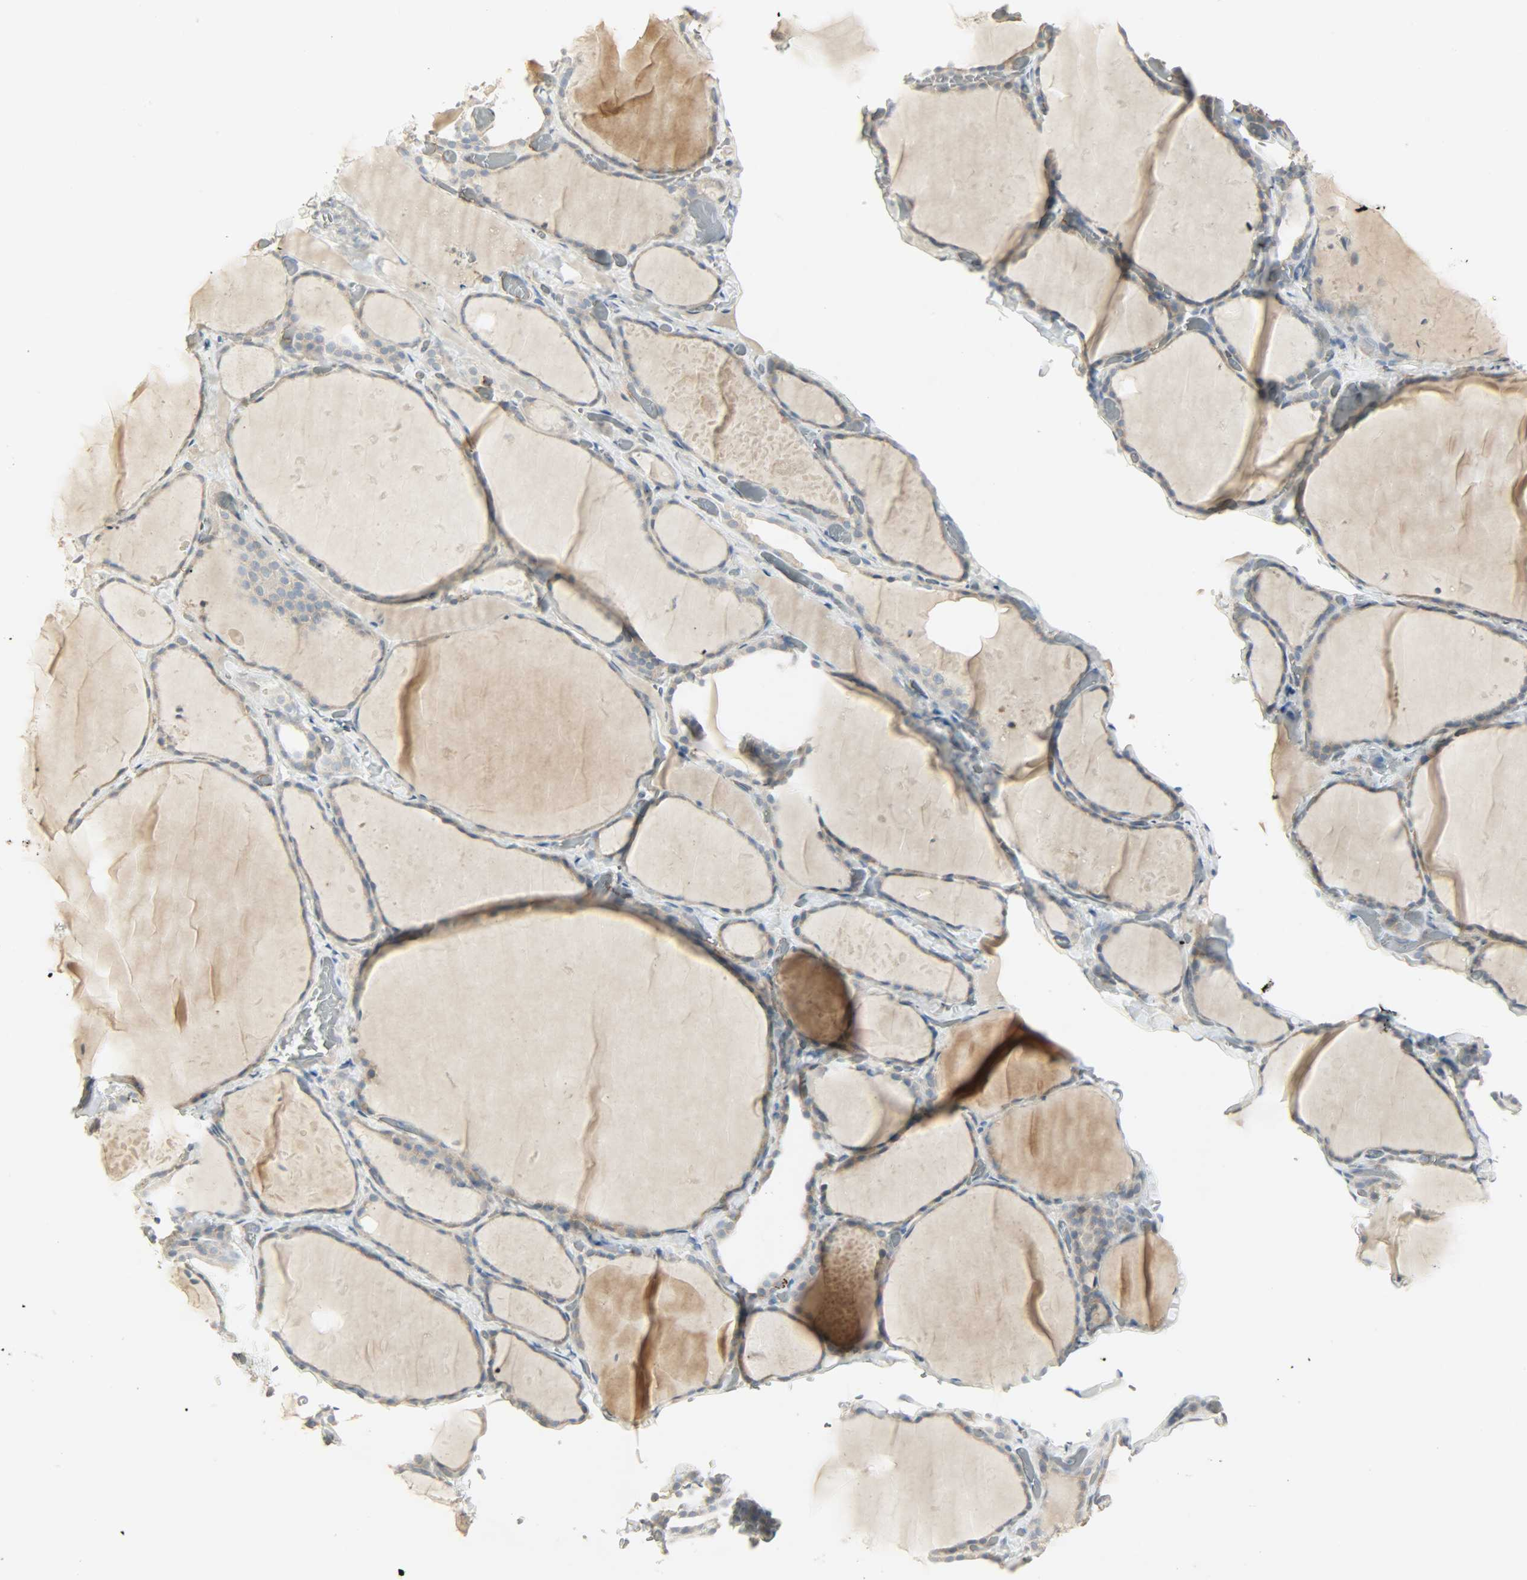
{"staining": {"intensity": "weak", "quantity": ">75%", "location": "cytoplasmic/membranous"}, "tissue": "thyroid gland", "cell_type": "Glandular cells", "image_type": "normal", "snomed": [{"axis": "morphology", "description": "Normal tissue, NOS"}, {"axis": "topography", "description": "Thyroid gland"}], "caption": "Weak cytoplasmic/membranous protein expression is seen in approximately >75% of glandular cells in thyroid gland.", "gene": "ENPEP", "patient": {"sex": "female", "age": 22}}